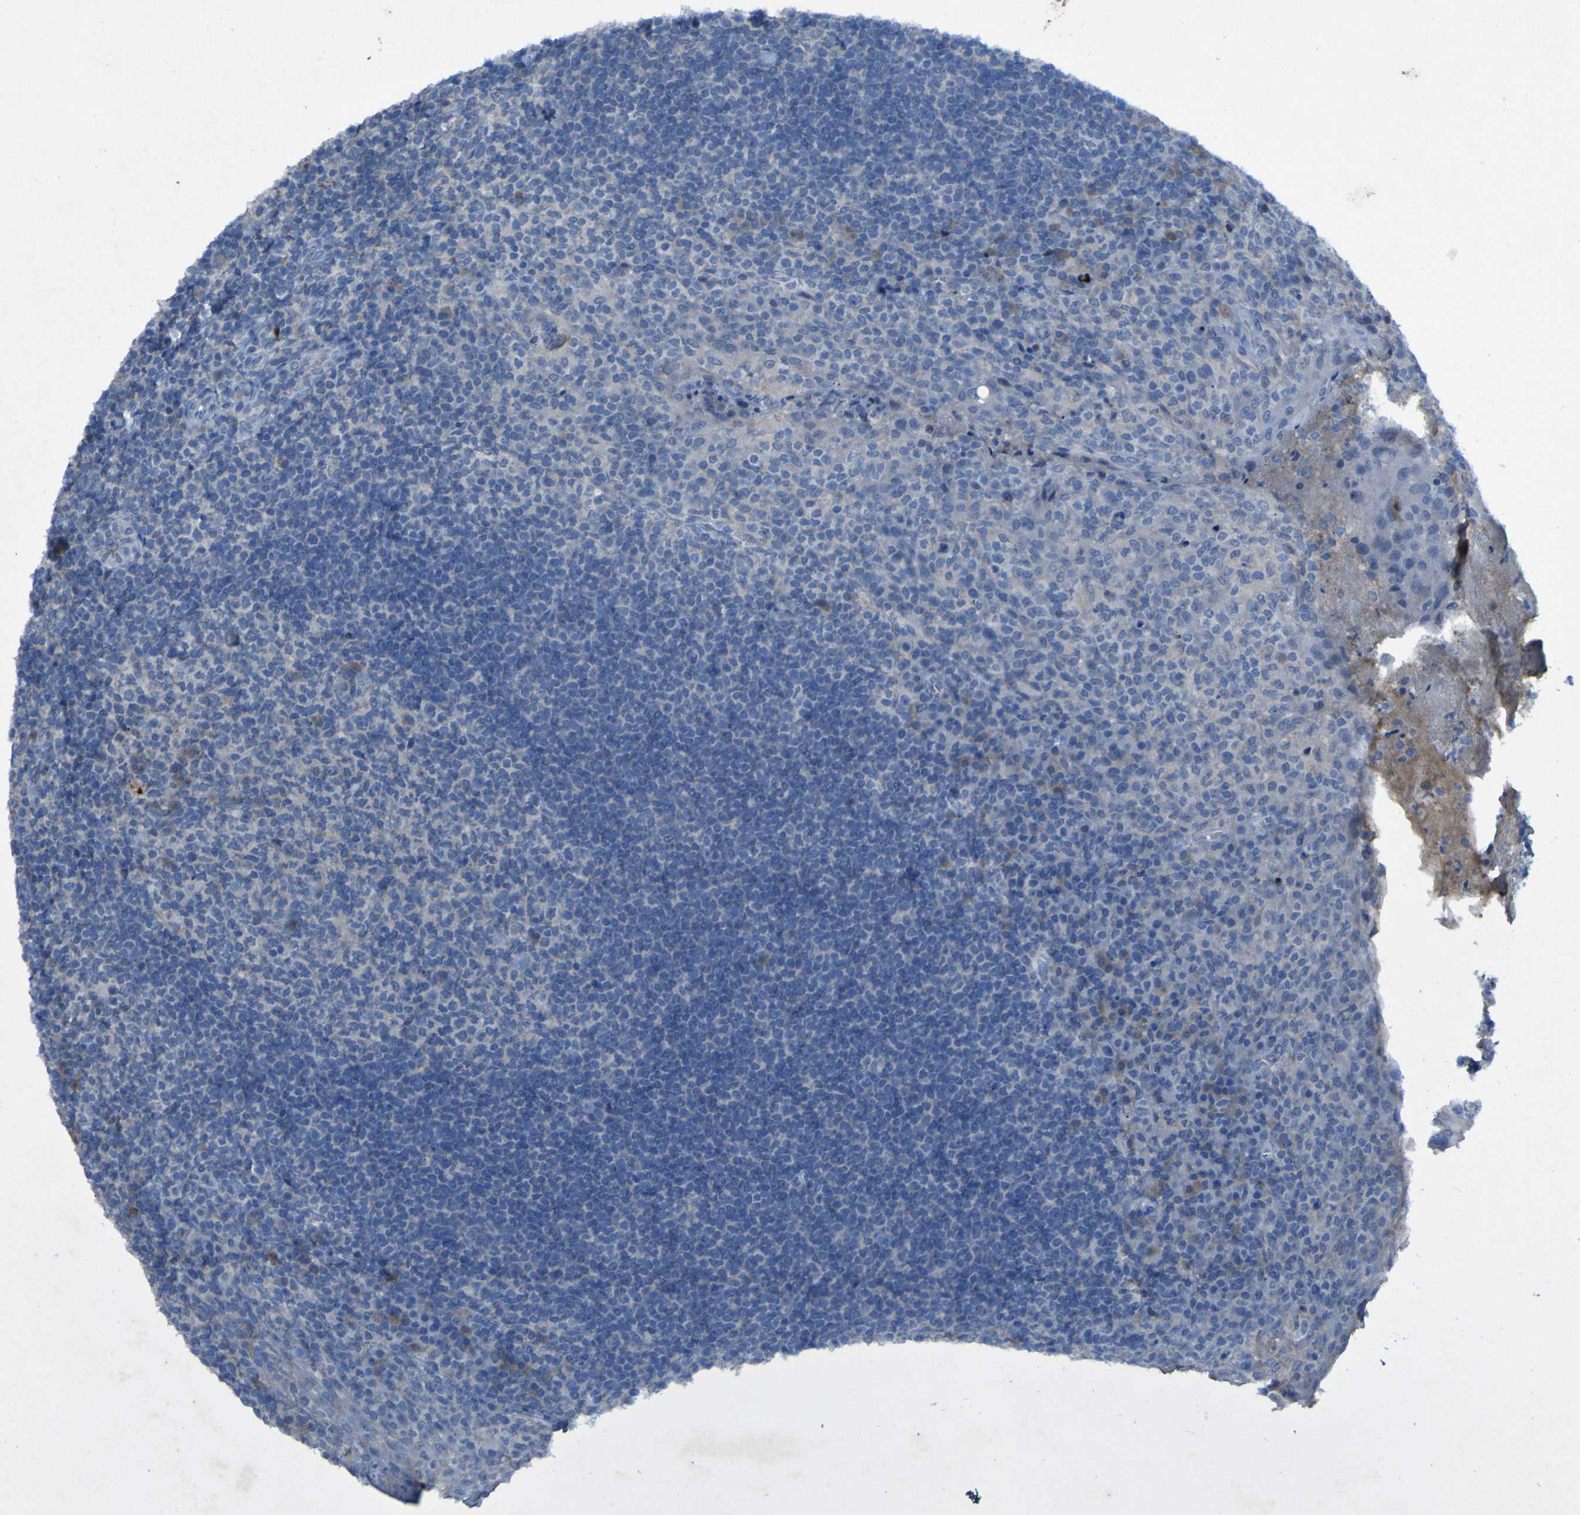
{"staining": {"intensity": "negative", "quantity": "none", "location": "none"}, "tissue": "tonsil", "cell_type": "Germinal center cells", "image_type": "normal", "snomed": [{"axis": "morphology", "description": "Normal tissue, NOS"}, {"axis": "topography", "description": "Tonsil"}], "caption": "This histopathology image is of benign tonsil stained with immunohistochemistry to label a protein in brown with the nuclei are counter-stained blue. There is no expression in germinal center cells. Brightfield microscopy of immunohistochemistry stained with DAB (brown) and hematoxylin (blue), captured at high magnification.", "gene": "SGK2", "patient": {"sex": "male", "age": 17}}